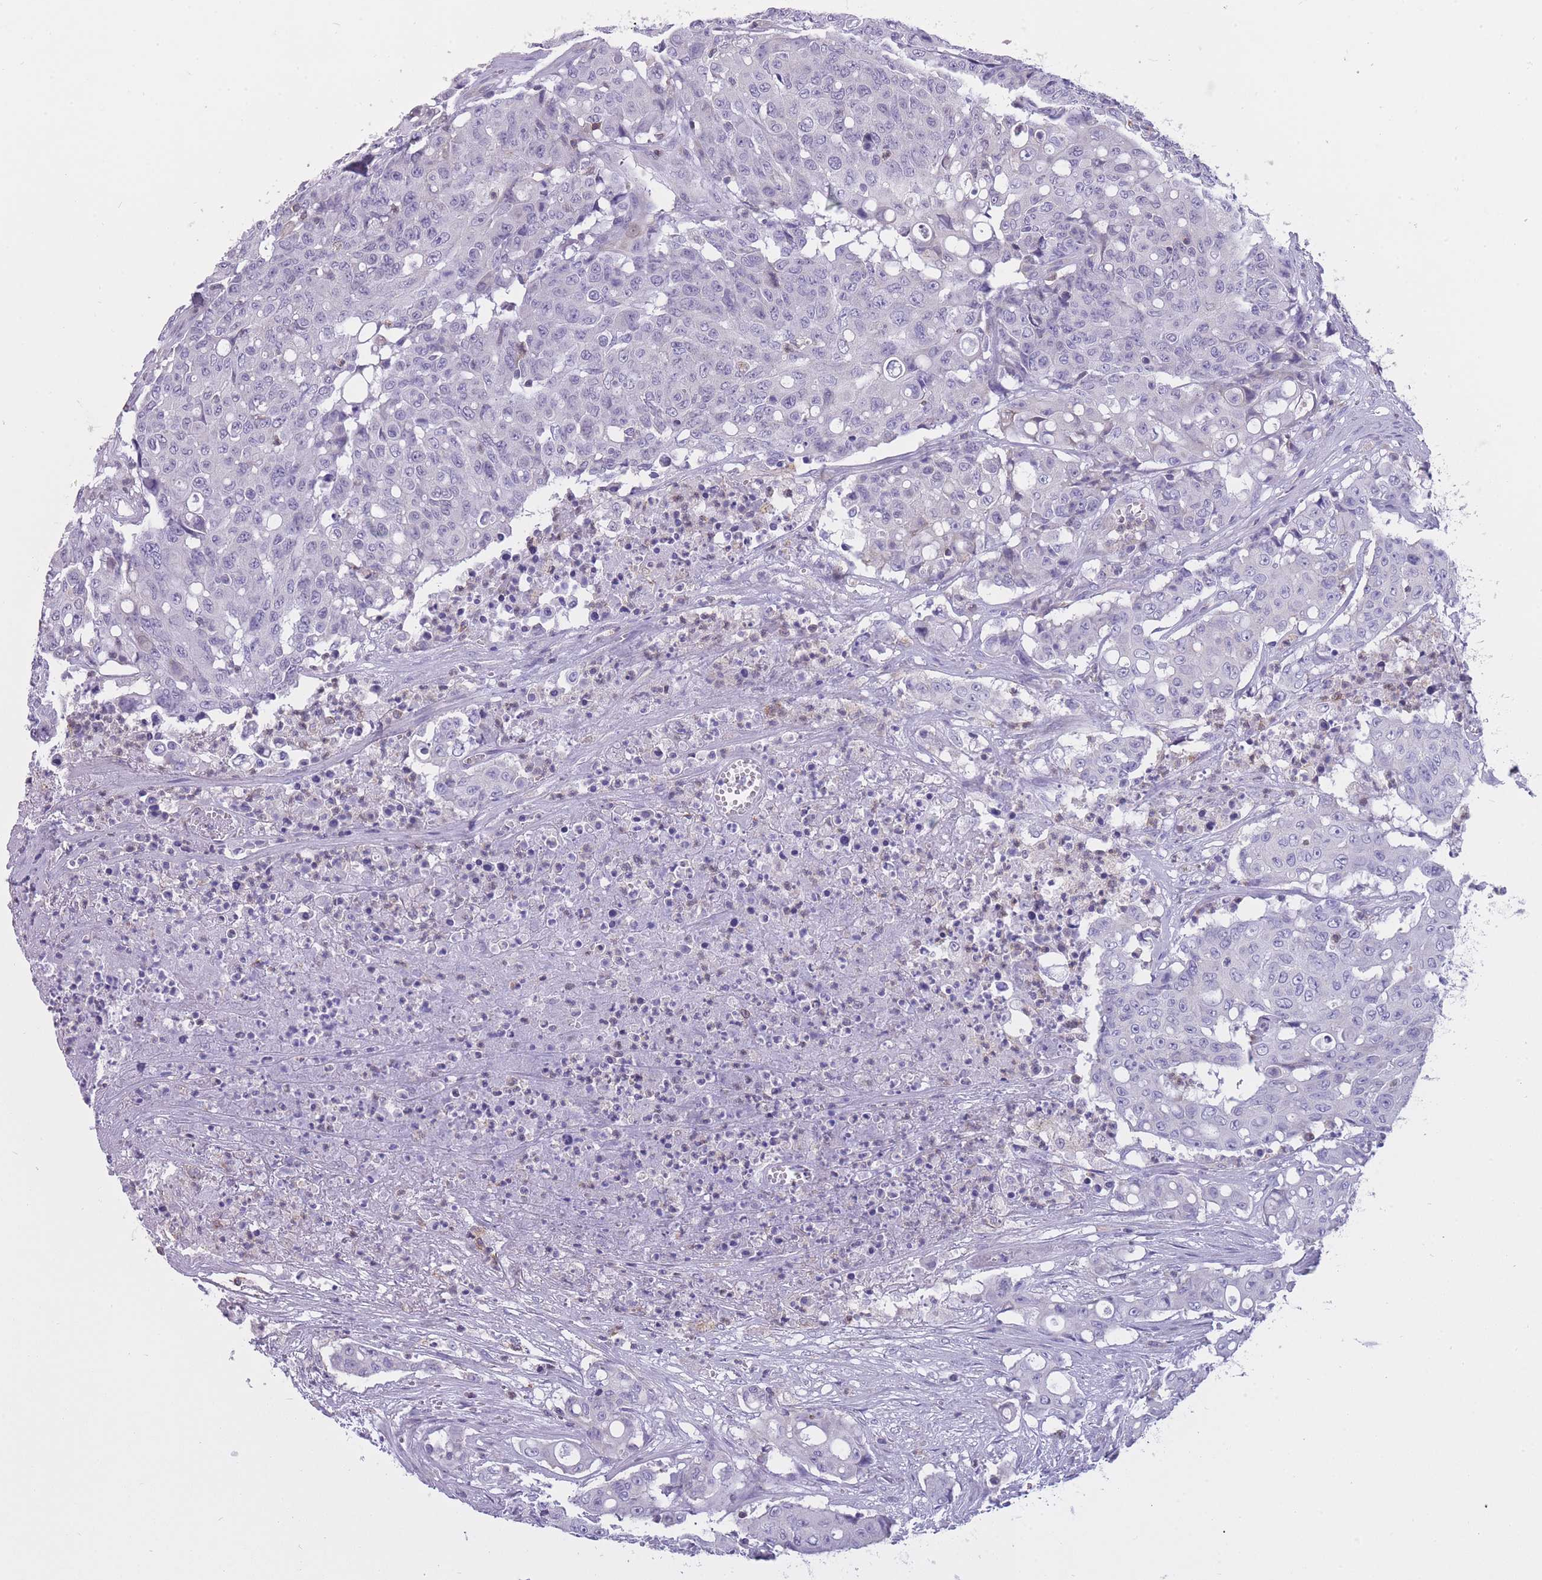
{"staining": {"intensity": "negative", "quantity": "none", "location": "none"}, "tissue": "colorectal cancer", "cell_type": "Tumor cells", "image_type": "cancer", "snomed": [{"axis": "morphology", "description": "Adenocarcinoma, NOS"}, {"axis": "topography", "description": "Colon"}], "caption": "Immunohistochemical staining of colorectal adenocarcinoma displays no significant positivity in tumor cells.", "gene": "ZNF662", "patient": {"sex": "male", "age": 51}}